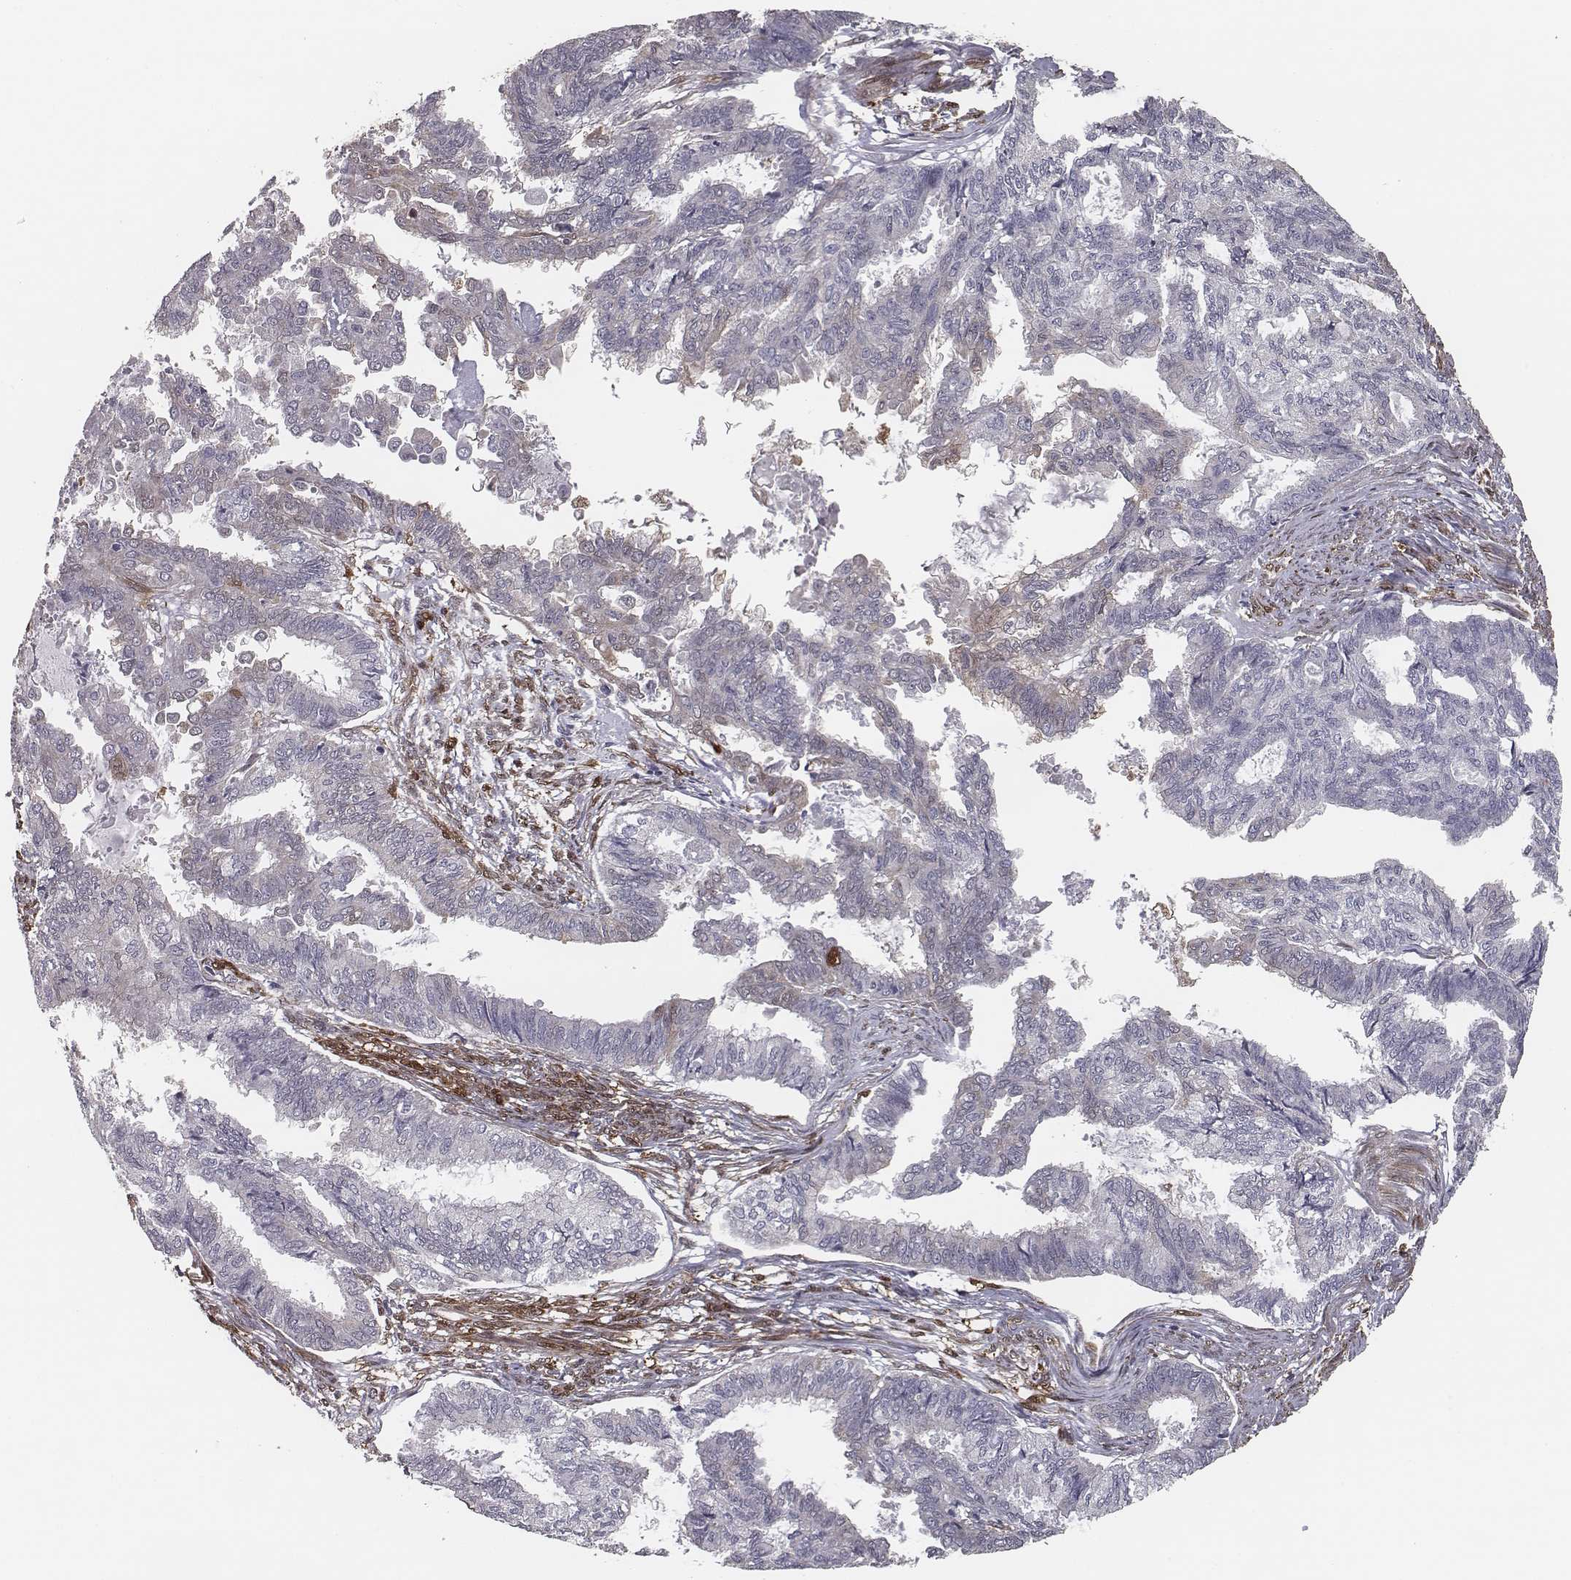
{"staining": {"intensity": "moderate", "quantity": "<25%", "location": "cytoplasmic/membranous"}, "tissue": "endometrial cancer", "cell_type": "Tumor cells", "image_type": "cancer", "snomed": [{"axis": "morphology", "description": "Adenocarcinoma, NOS"}, {"axis": "topography", "description": "Endometrium"}], "caption": "IHC staining of adenocarcinoma (endometrial), which exhibits low levels of moderate cytoplasmic/membranous positivity in about <25% of tumor cells indicating moderate cytoplasmic/membranous protein expression. The staining was performed using DAB (3,3'-diaminobenzidine) (brown) for protein detection and nuclei were counterstained in hematoxylin (blue).", "gene": "ISYNA1", "patient": {"sex": "female", "age": 86}}